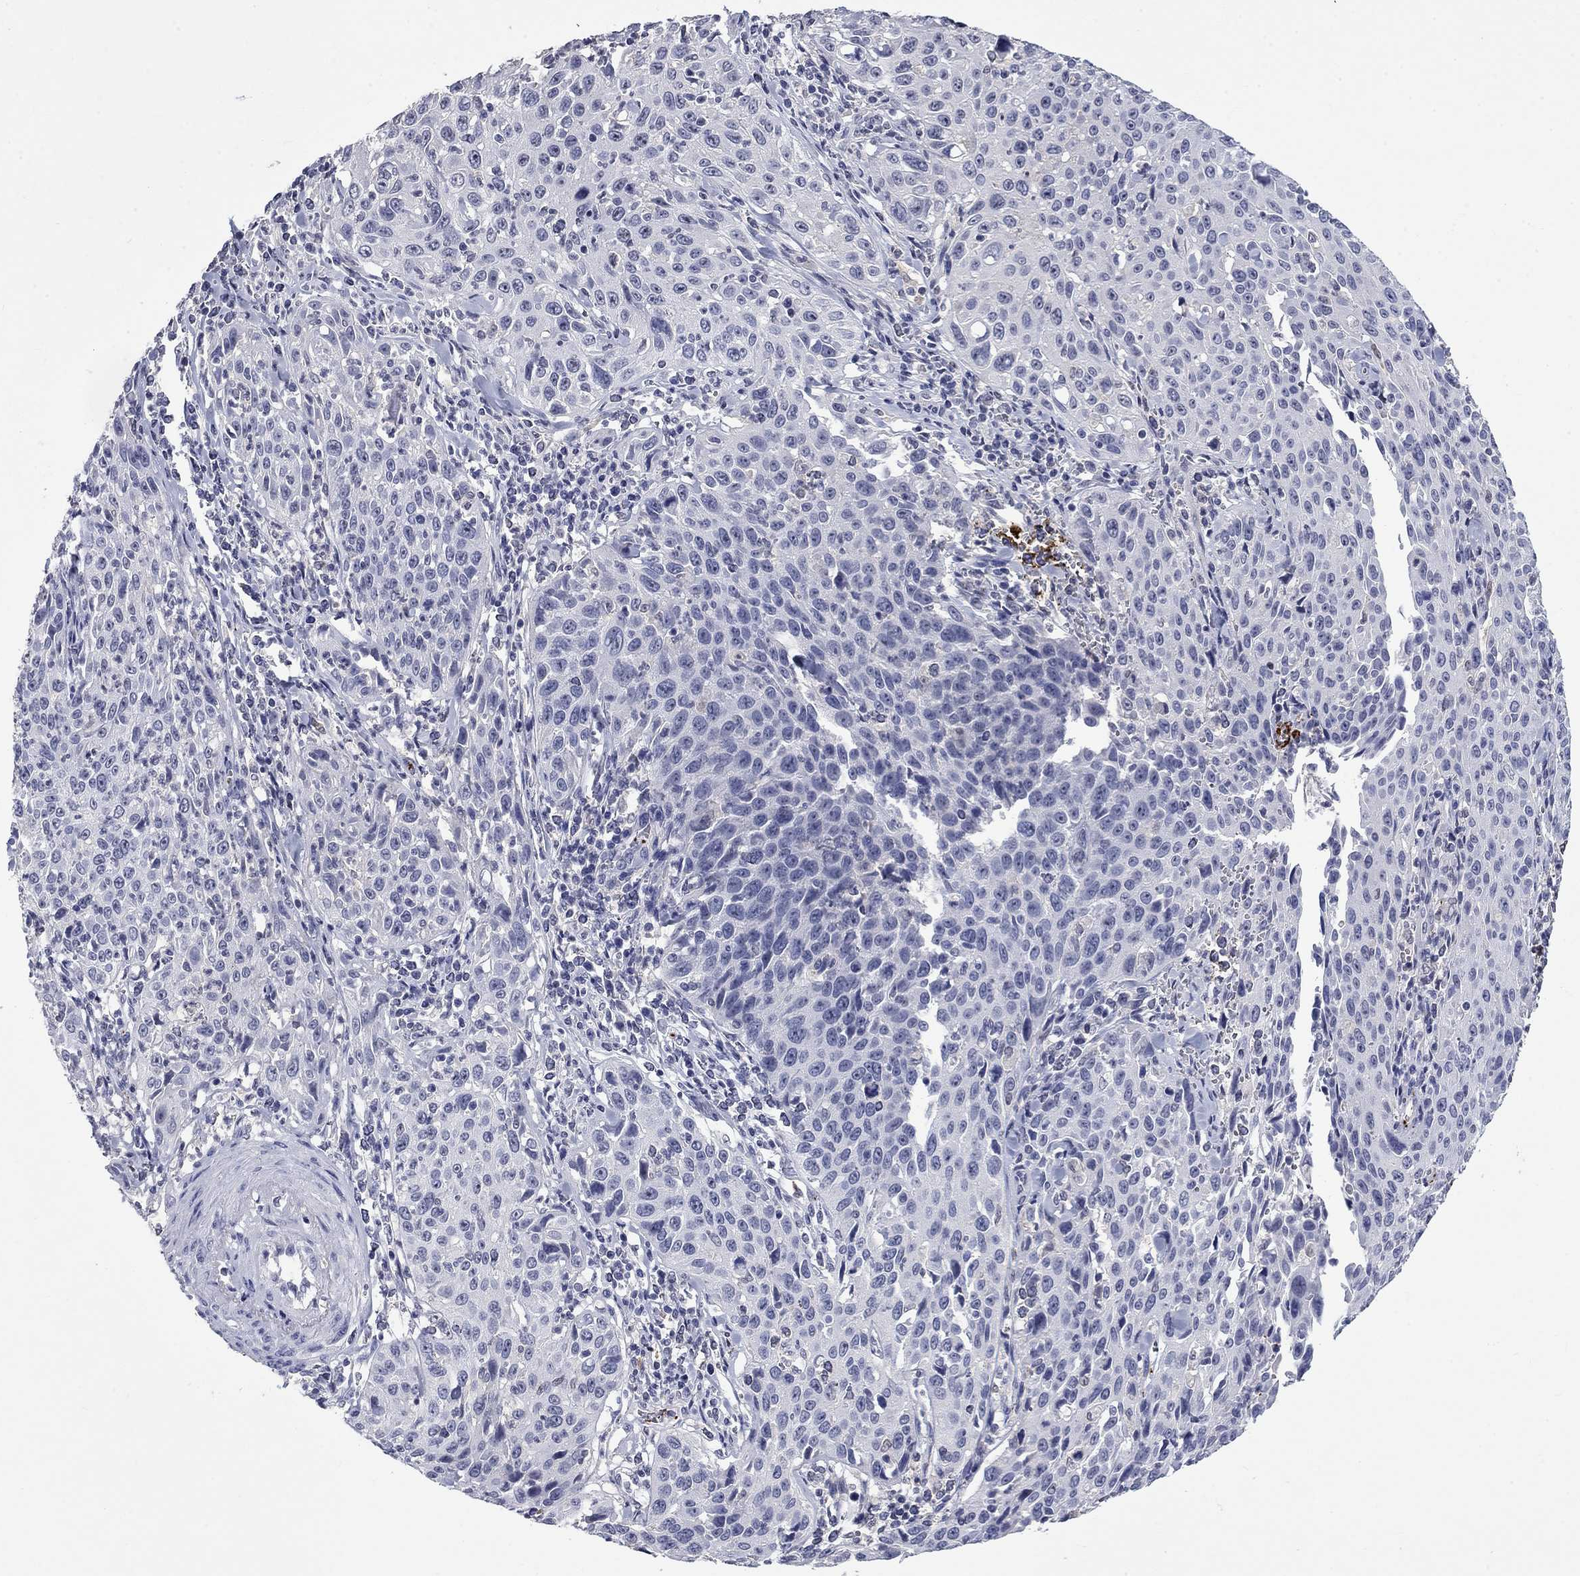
{"staining": {"intensity": "negative", "quantity": "none", "location": "none"}, "tissue": "cervical cancer", "cell_type": "Tumor cells", "image_type": "cancer", "snomed": [{"axis": "morphology", "description": "Squamous cell carcinoma, NOS"}, {"axis": "topography", "description": "Cervix"}], "caption": "High power microscopy histopathology image of an IHC image of squamous cell carcinoma (cervical), revealing no significant expression in tumor cells.", "gene": "PLEK", "patient": {"sex": "female", "age": 26}}